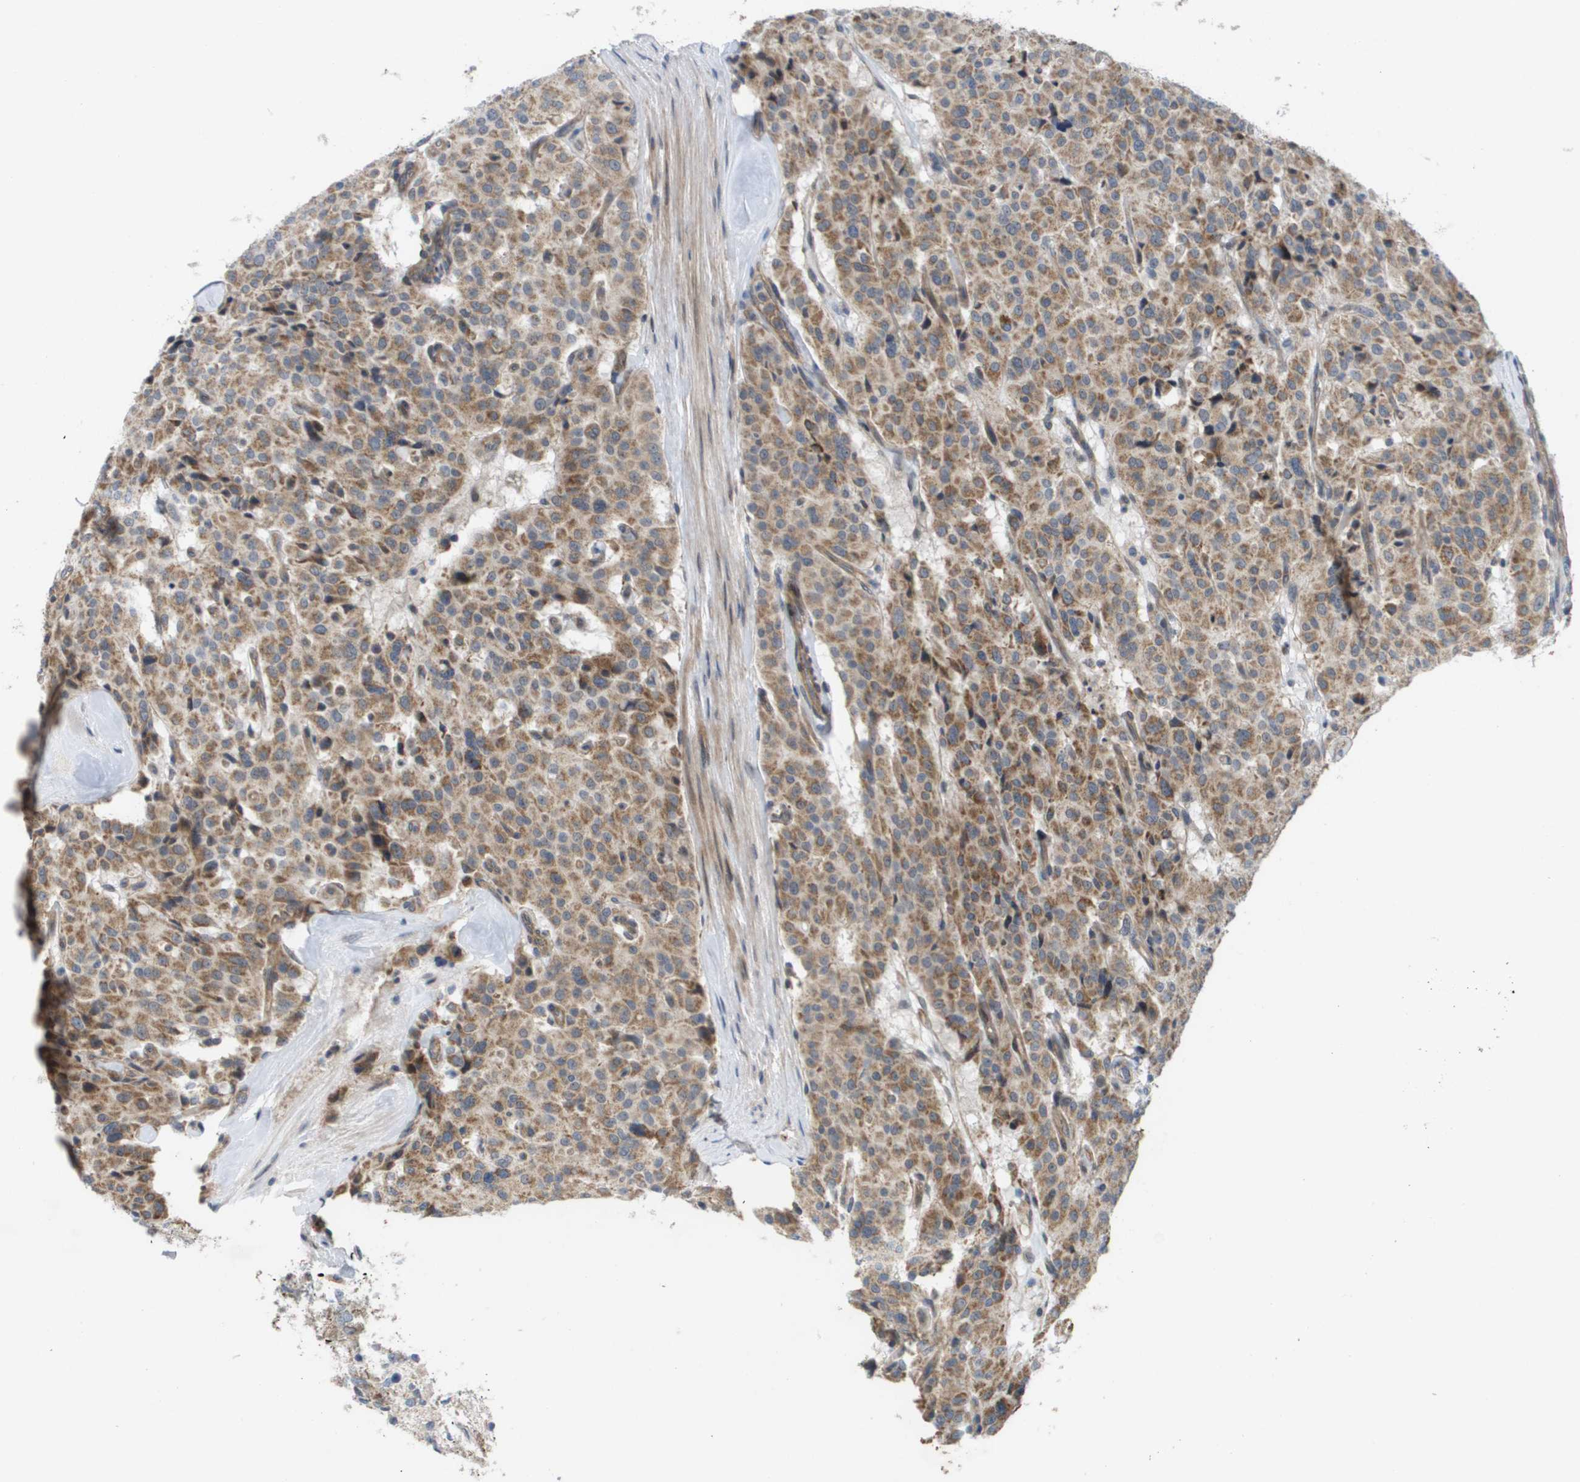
{"staining": {"intensity": "moderate", "quantity": ">75%", "location": "cytoplasmic/membranous"}, "tissue": "carcinoid", "cell_type": "Tumor cells", "image_type": "cancer", "snomed": [{"axis": "morphology", "description": "Carcinoid, malignant, NOS"}, {"axis": "topography", "description": "Lung"}], "caption": "Human carcinoid (malignant) stained with a brown dye shows moderate cytoplasmic/membranous positive positivity in about >75% of tumor cells.", "gene": "MTARC2", "patient": {"sex": "male", "age": 30}}